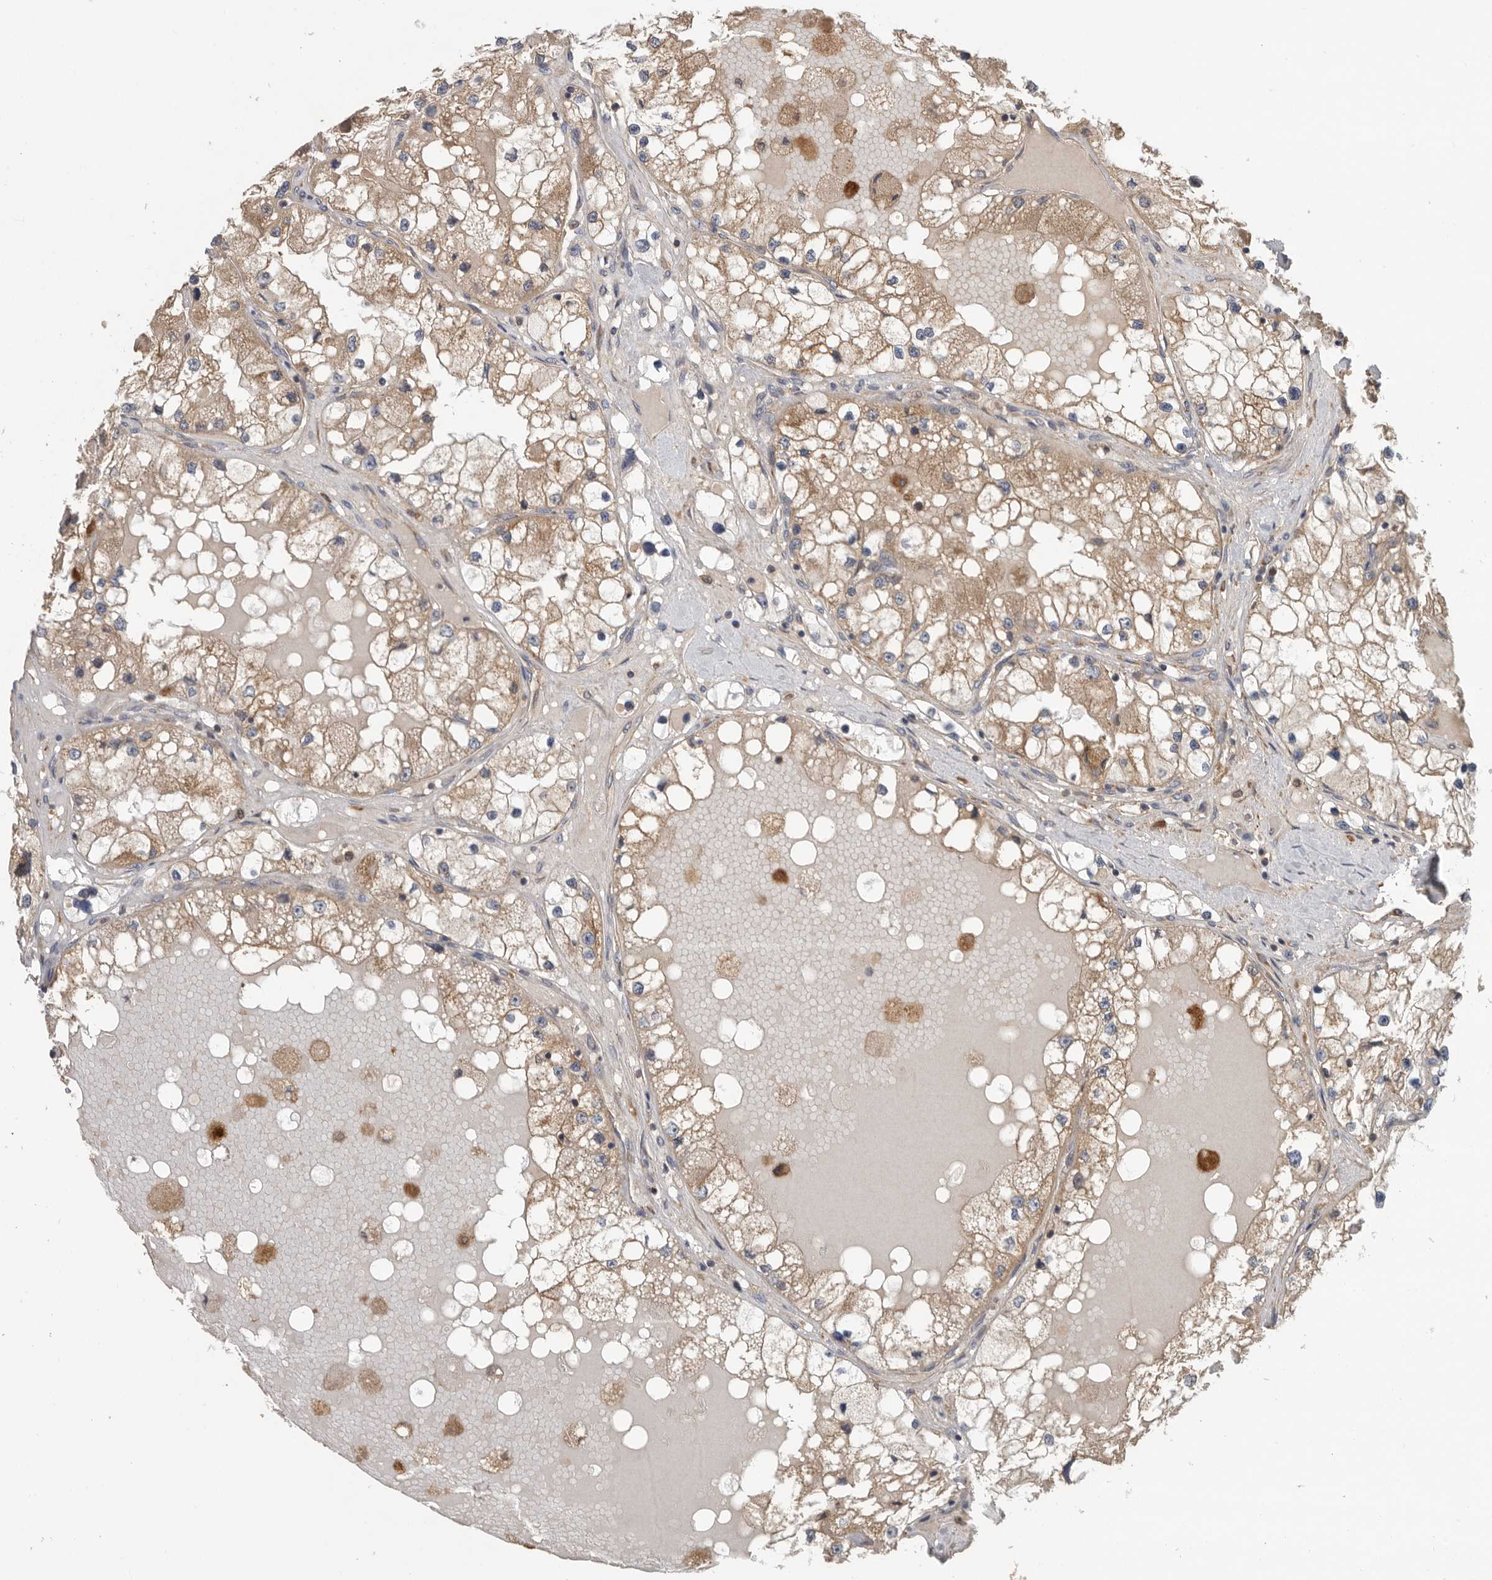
{"staining": {"intensity": "weak", "quantity": "25%-75%", "location": "cytoplasmic/membranous"}, "tissue": "renal cancer", "cell_type": "Tumor cells", "image_type": "cancer", "snomed": [{"axis": "morphology", "description": "Adenocarcinoma, NOS"}, {"axis": "topography", "description": "Kidney"}], "caption": "An immunohistochemistry image of neoplastic tissue is shown. Protein staining in brown labels weak cytoplasmic/membranous positivity in renal cancer within tumor cells.", "gene": "C1orf109", "patient": {"sex": "male", "age": 68}}